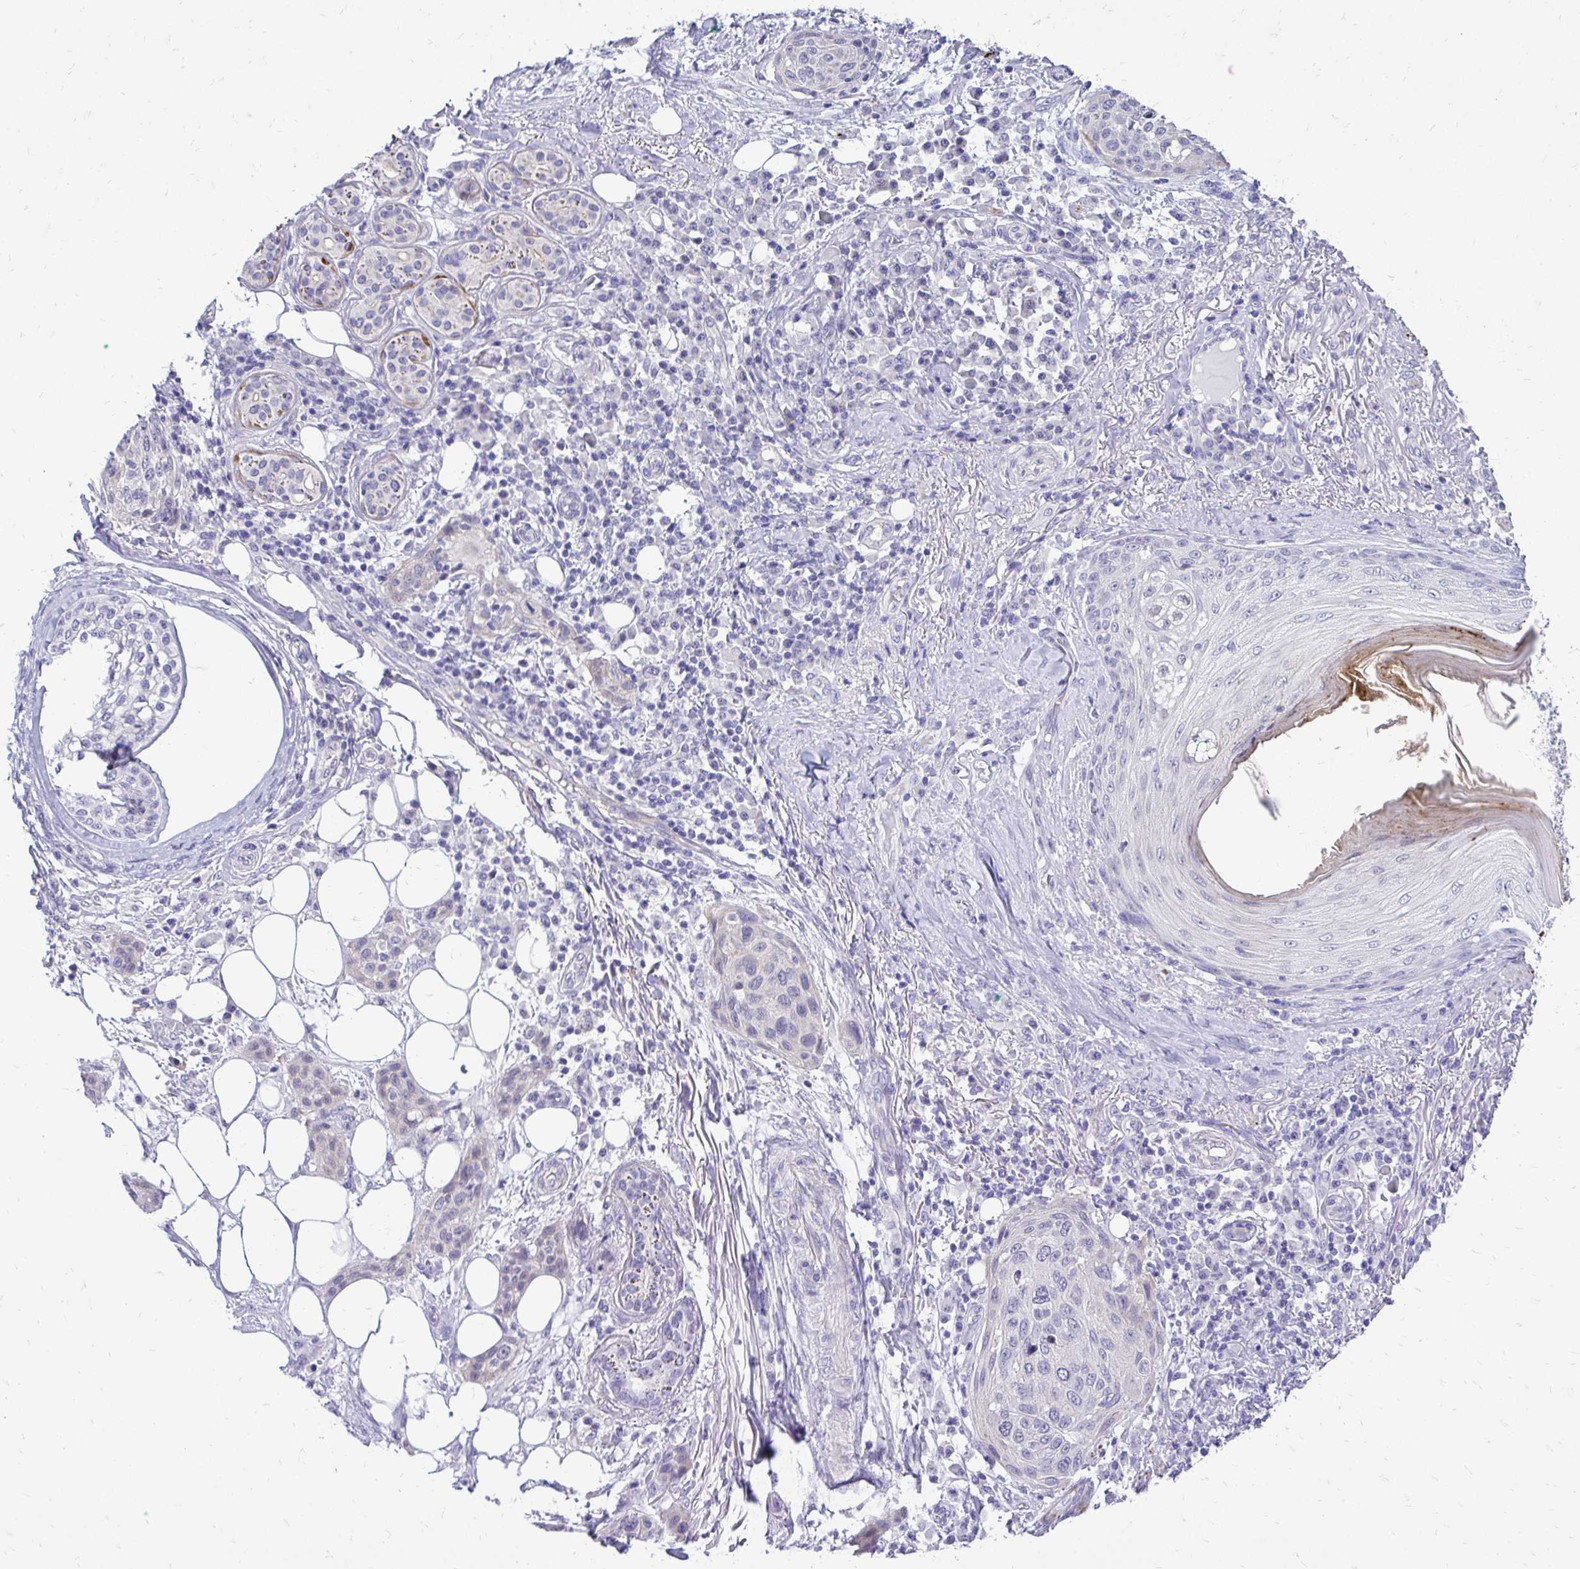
{"staining": {"intensity": "negative", "quantity": "none", "location": "none"}, "tissue": "skin cancer", "cell_type": "Tumor cells", "image_type": "cancer", "snomed": [{"axis": "morphology", "description": "Squamous cell carcinoma, NOS"}, {"axis": "topography", "description": "Skin"}], "caption": "Immunohistochemical staining of human squamous cell carcinoma (skin) displays no significant positivity in tumor cells.", "gene": "ZSWIM9", "patient": {"sex": "female", "age": 87}}